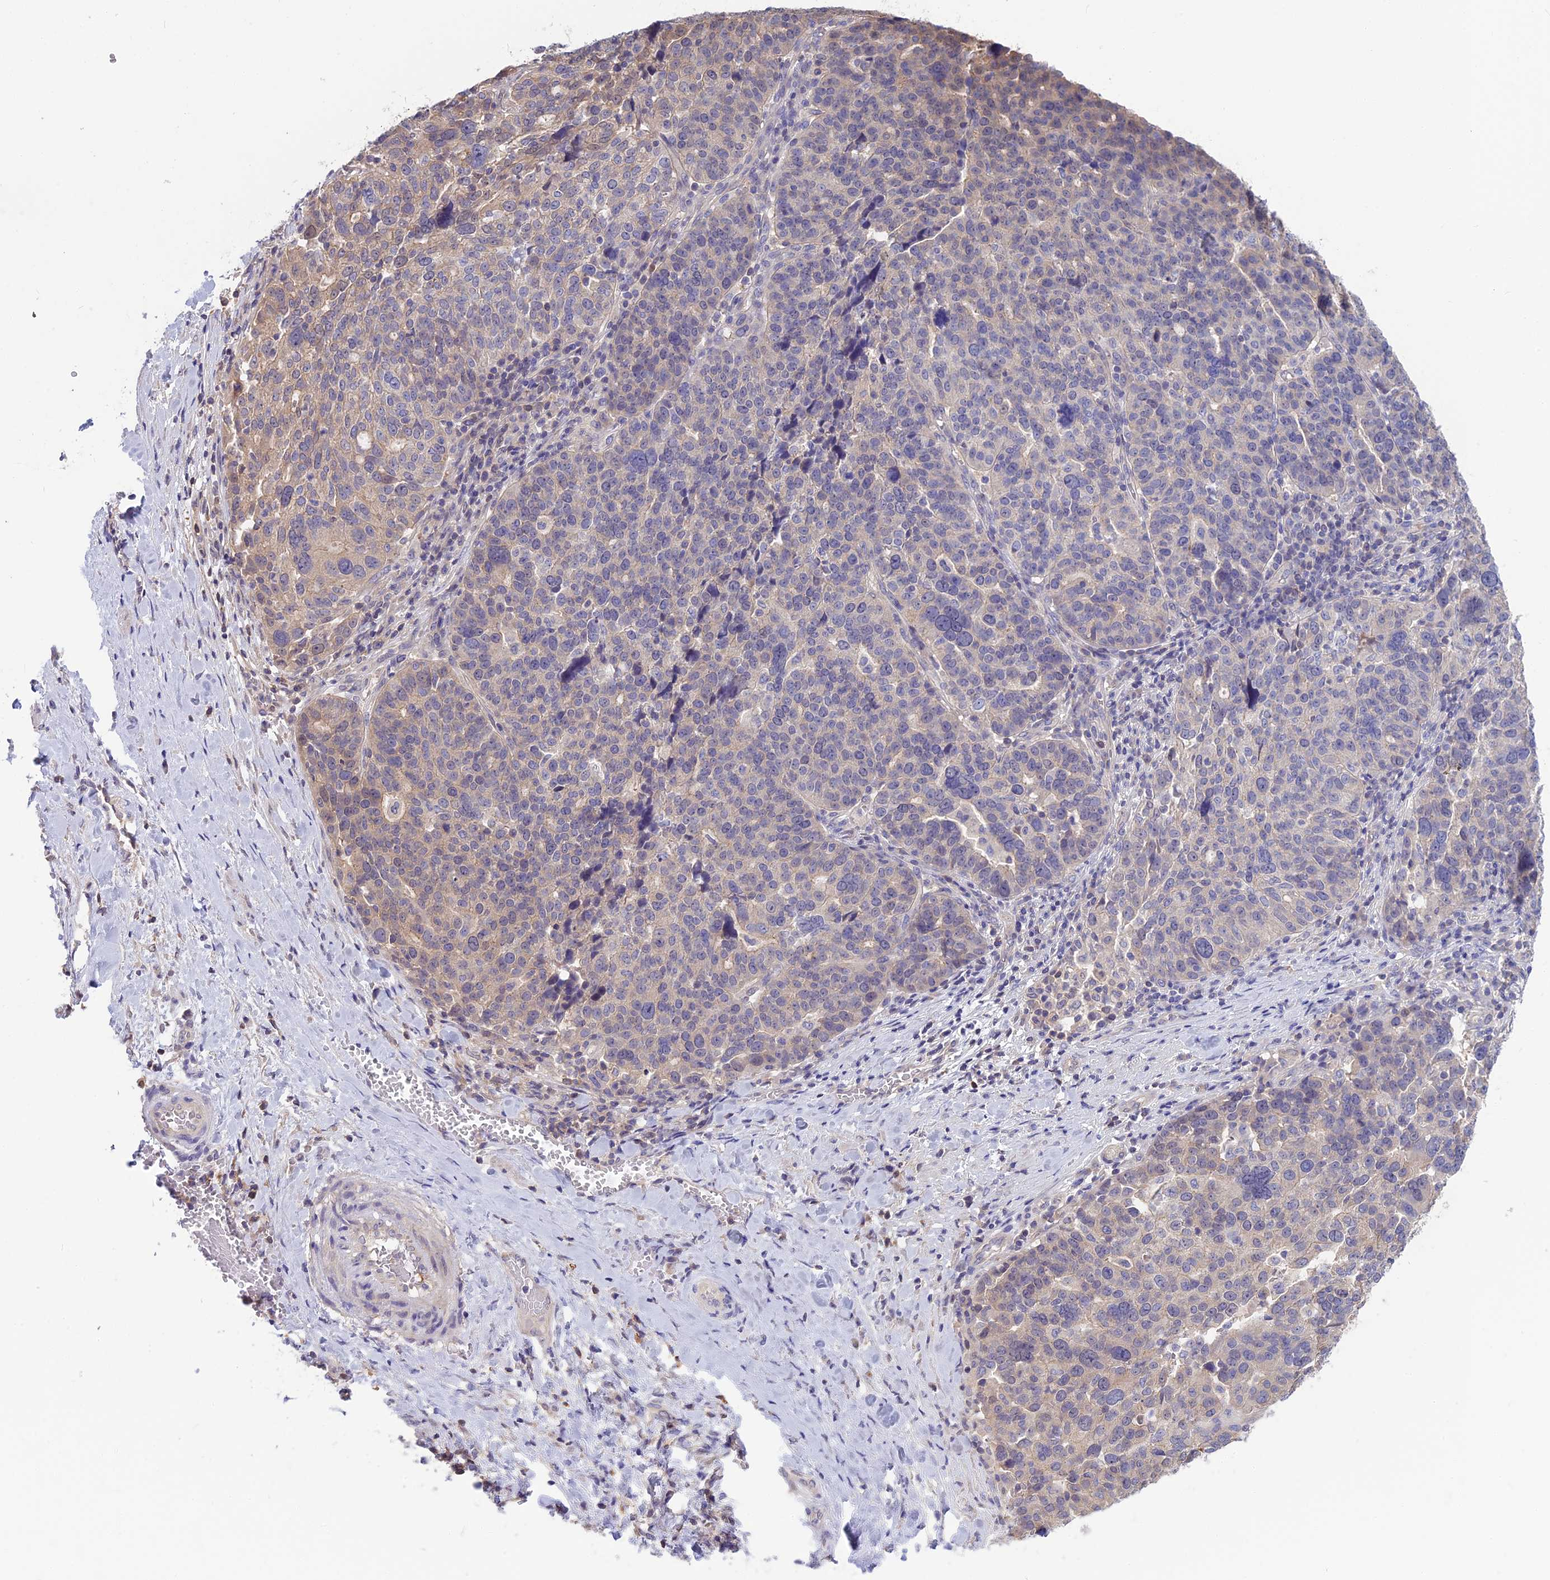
{"staining": {"intensity": "weak", "quantity": "<25%", "location": "cytoplasmic/membranous"}, "tissue": "ovarian cancer", "cell_type": "Tumor cells", "image_type": "cancer", "snomed": [{"axis": "morphology", "description": "Cystadenocarcinoma, serous, NOS"}, {"axis": "topography", "description": "Ovary"}], "caption": "Human ovarian cancer stained for a protein using immunohistochemistry displays no staining in tumor cells.", "gene": "SNAP91", "patient": {"sex": "female", "age": 59}}